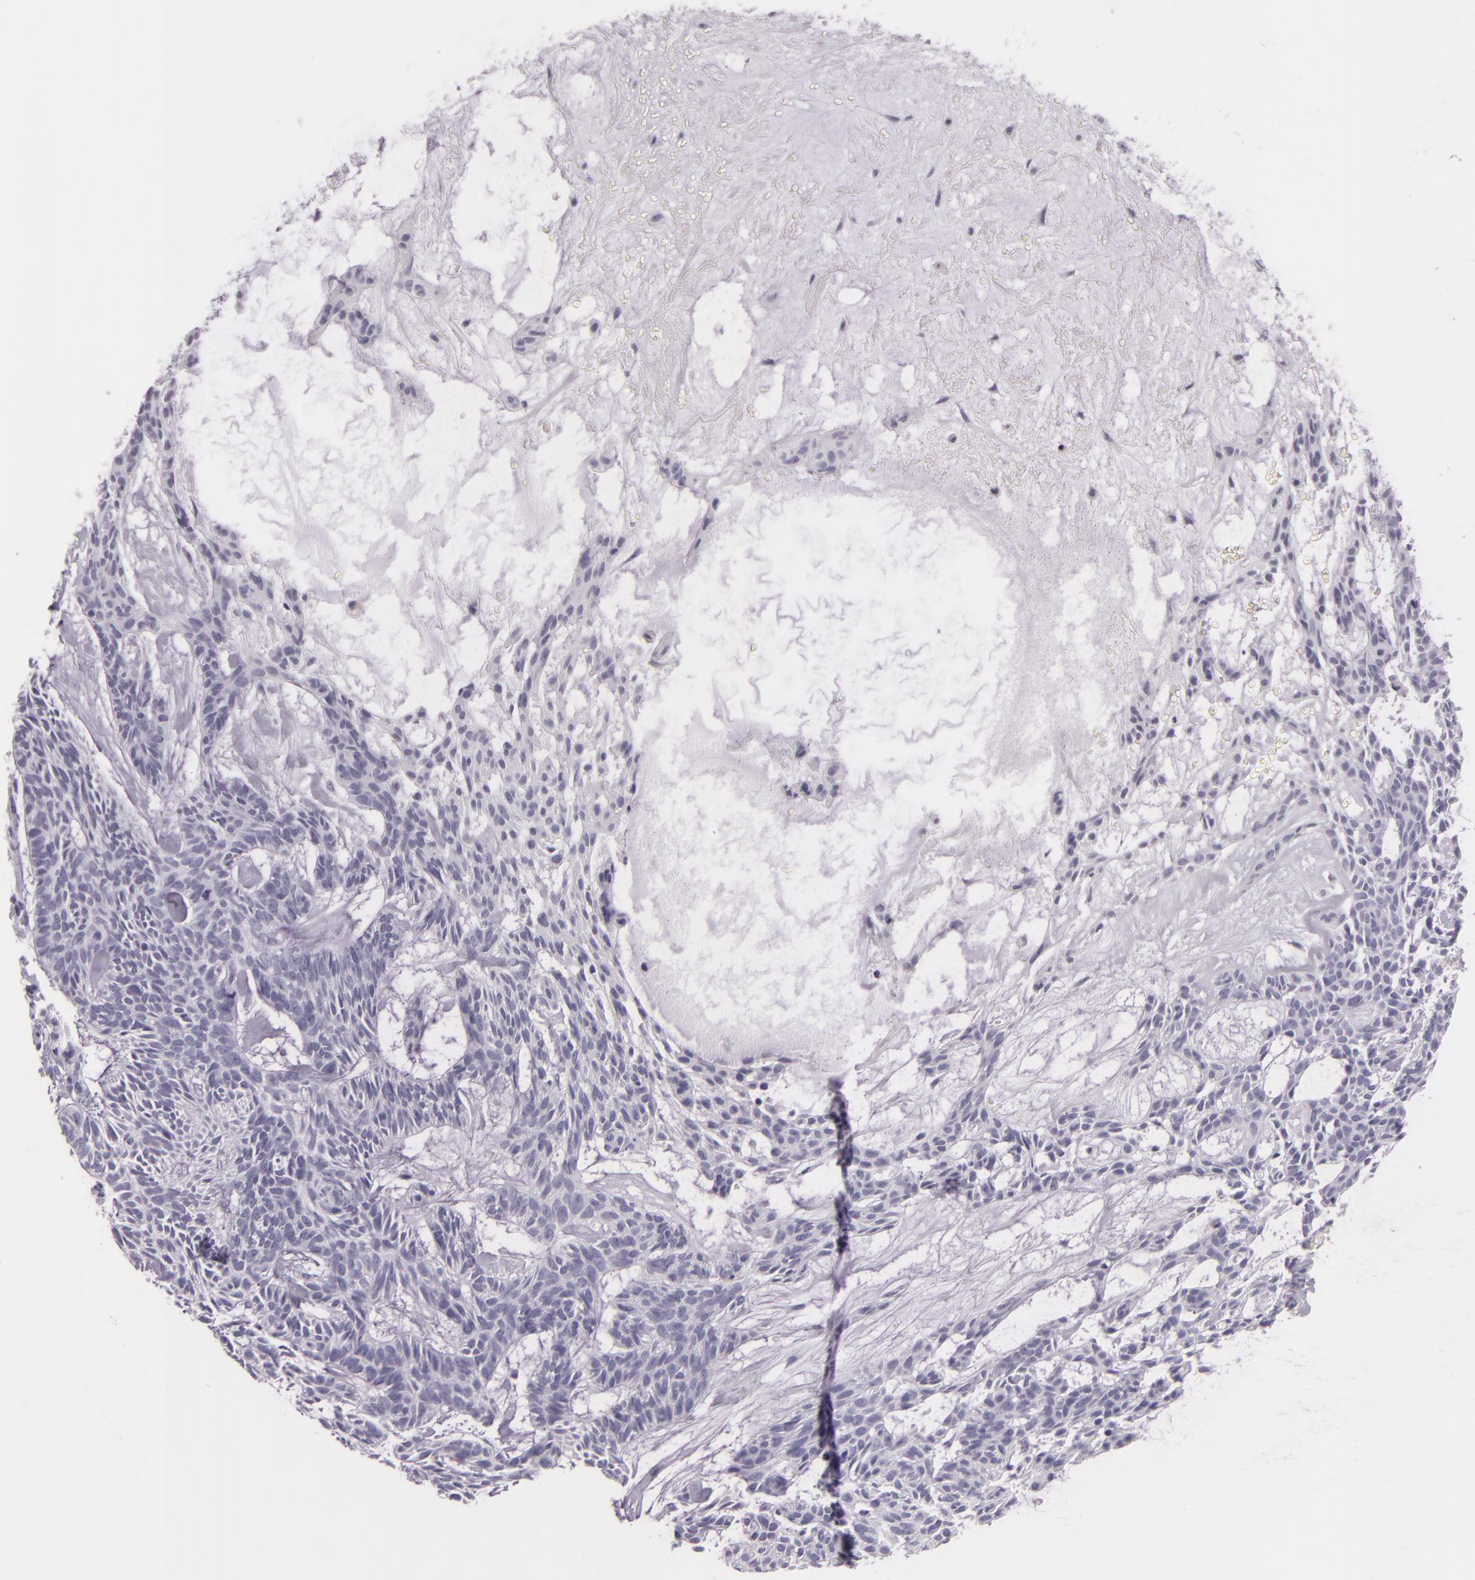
{"staining": {"intensity": "negative", "quantity": "none", "location": "none"}, "tissue": "skin cancer", "cell_type": "Tumor cells", "image_type": "cancer", "snomed": [{"axis": "morphology", "description": "Basal cell carcinoma"}, {"axis": "topography", "description": "Skin"}], "caption": "DAB immunohistochemical staining of skin basal cell carcinoma shows no significant expression in tumor cells. (DAB (3,3'-diaminobenzidine) immunohistochemistry visualized using brightfield microscopy, high magnification).", "gene": "DLG4", "patient": {"sex": "male", "age": 75}}